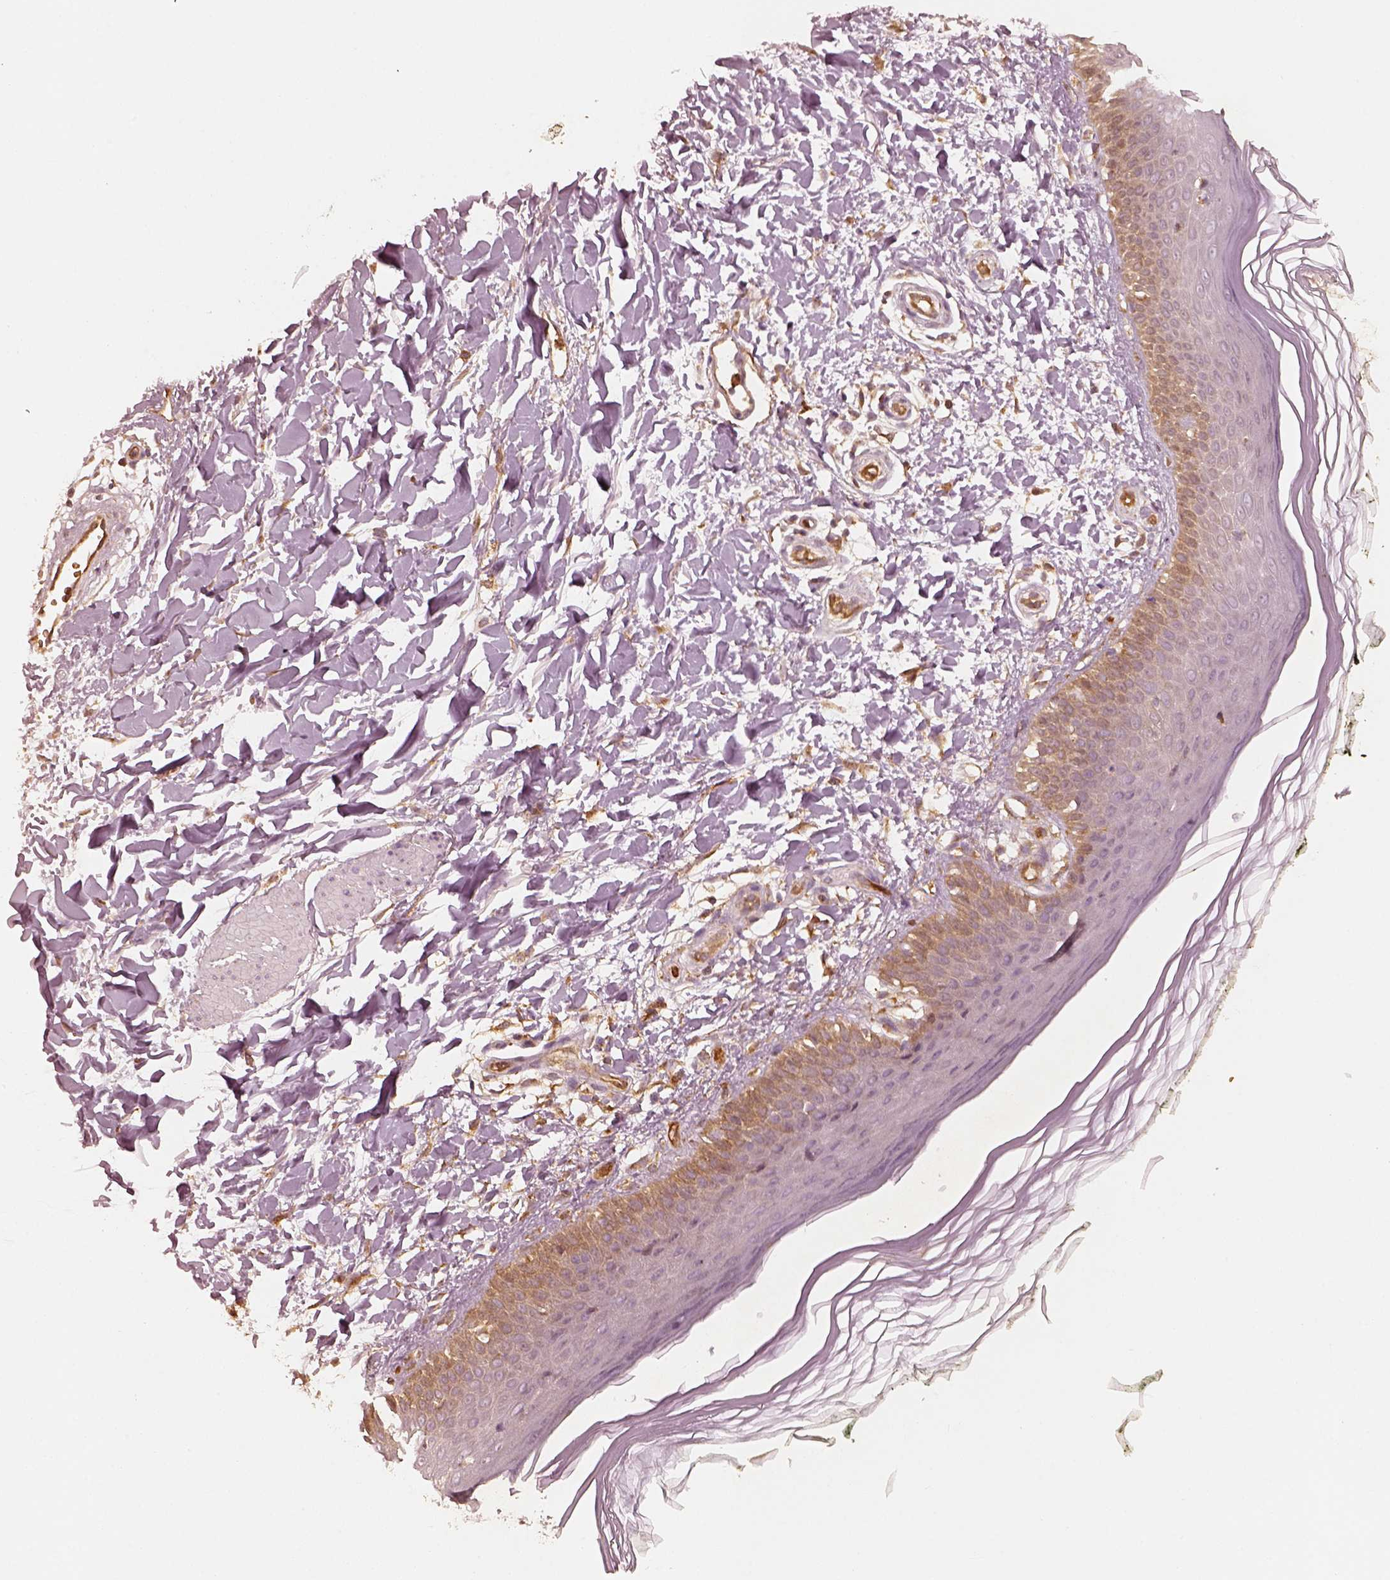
{"staining": {"intensity": "strong", "quantity": ">75%", "location": "cytoplasmic/membranous"}, "tissue": "skin", "cell_type": "Fibroblasts", "image_type": "normal", "snomed": [{"axis": "morphology", "description": "Normal tissue, NOS"}, {"axis": "topography", "description": "Skin"}], "caption": "Fibroblasts demonstrate high levels of strong cytoplasmic/membranous expression in about >75% of cells in normal human skin.", "gene": "FSCN1", "patient": {"sex": "female", "age": 62}}